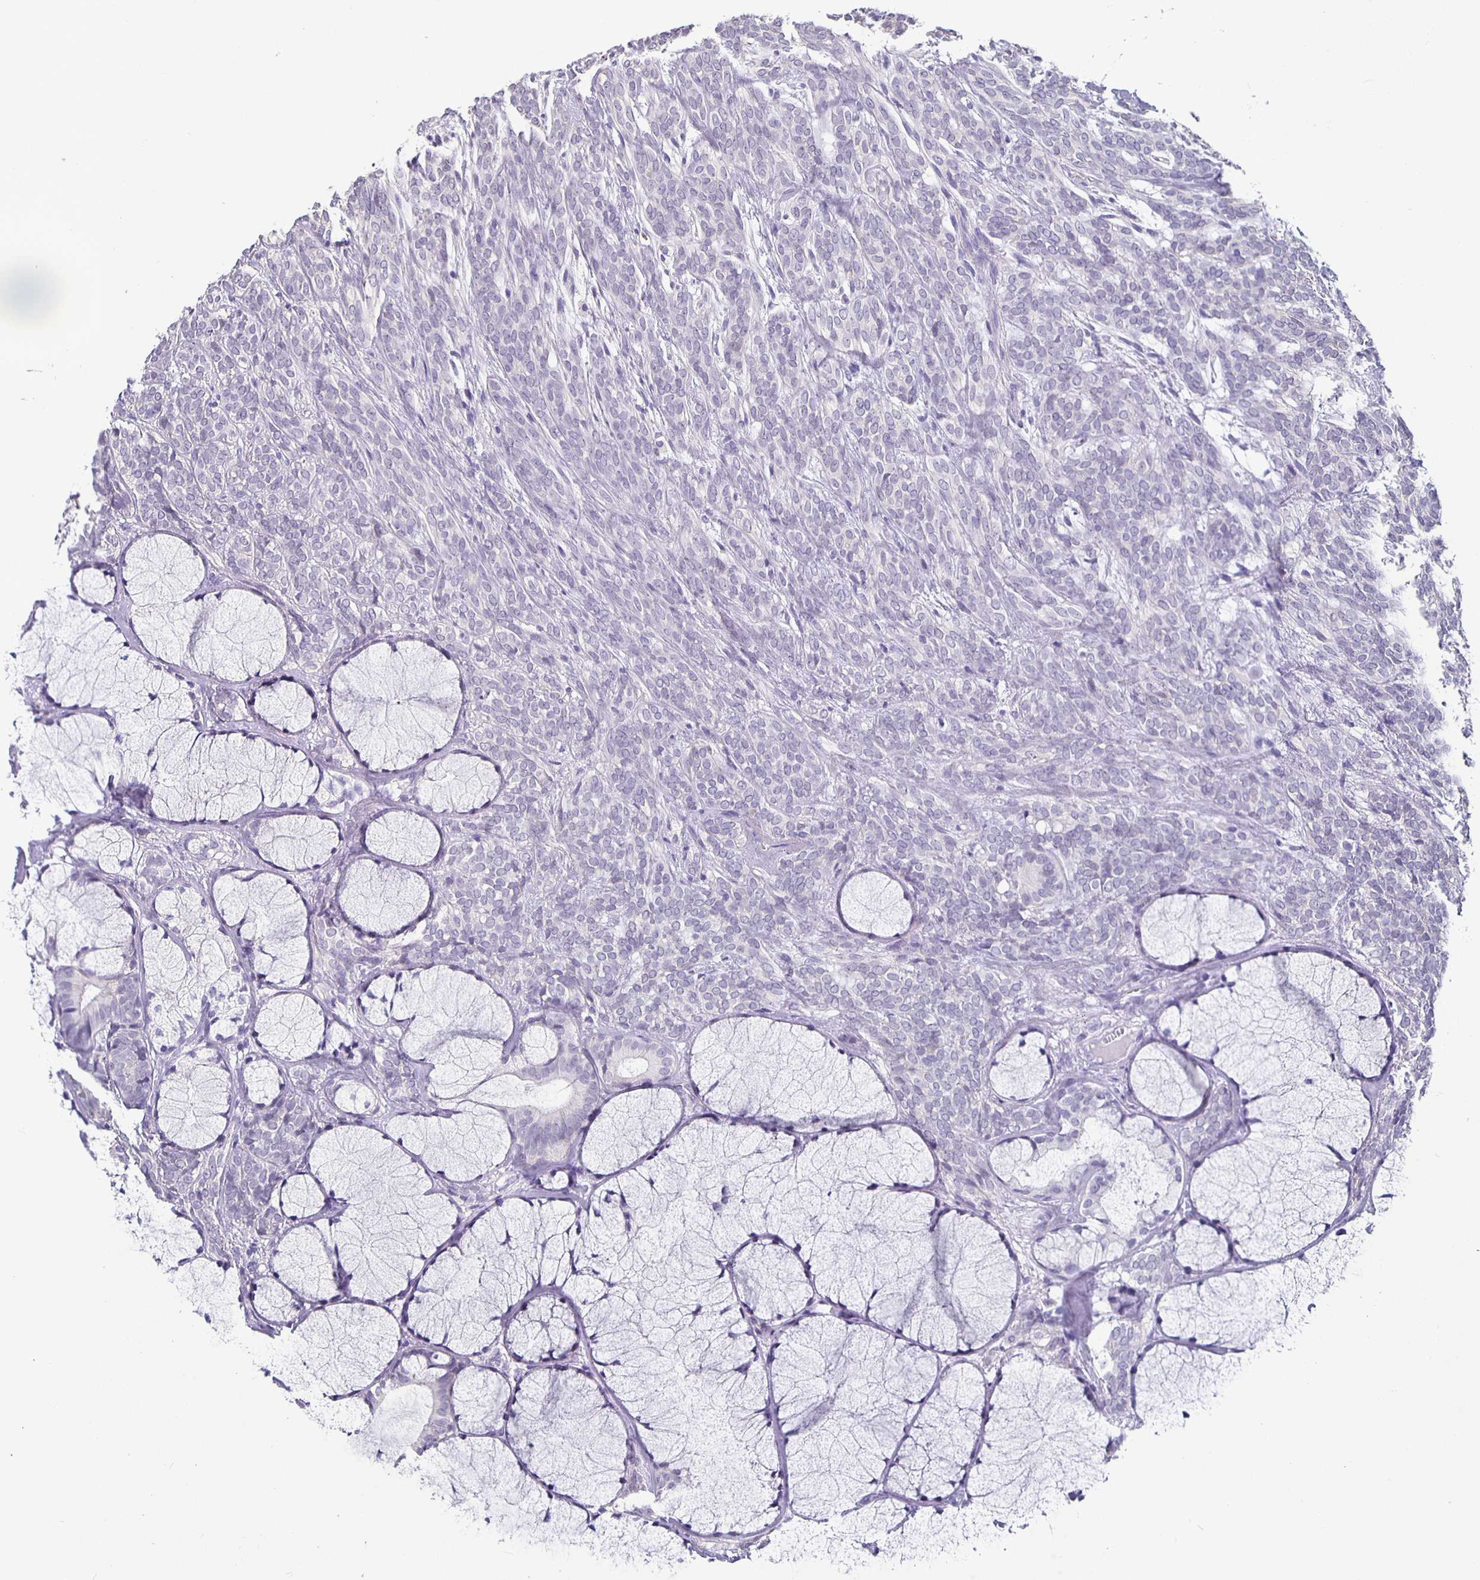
{"staining": {"intensity": "negative", "quantity": "none", "location": "none"}, "tissue": "head and neck cancer", "cell_type": "Tumor cells", "image_type": "cancer", "snomed": [{"axis": "morphology", "description": "Adenocarcinoma, NOS"}, {"axis": "topography", "description": "Head-Neck"}], "caption": "An immunohistochemistry (IHC) photomicrograph of head and neck cancer is shown. There is no staining in tumor cells of head and neck cancer.", "gene": "GPX4", "patient": {"sex": "female", "age": 57}}